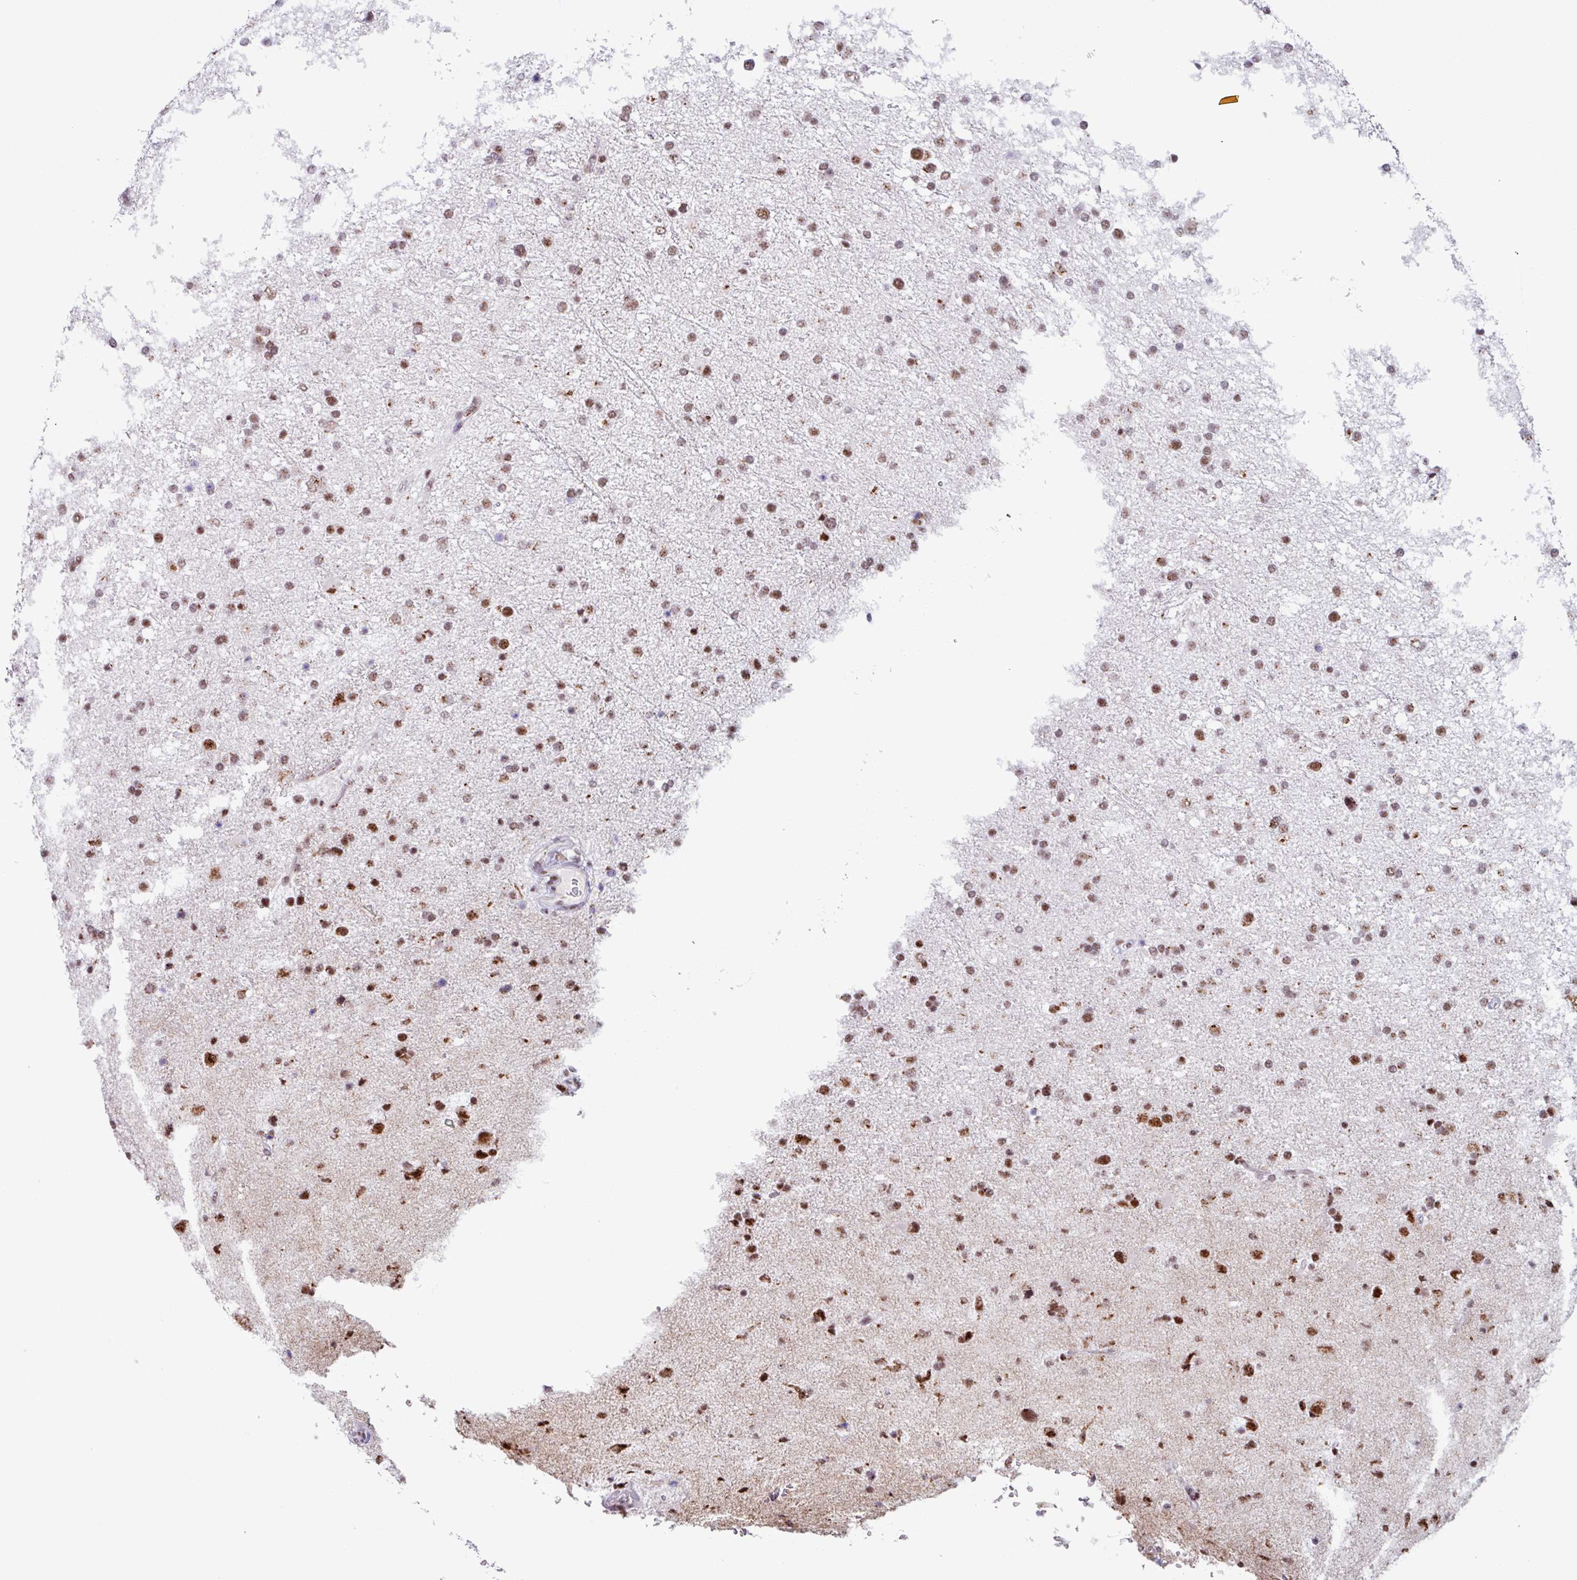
{"staining": {"intensity": "moderate", "quantity": ">75%", "location": "nuclear"}, "tissue": "glioma", "cell_type": "Tumor cells", "image_type": "cancer", "snomed": [{"axis": "morphology", "description": "Glioma, malignant, Low grade"}, {"axis": "topography", "description": "Brain"}], "caption": "This micrograph displays IHC staining of glioma, with medium moderate nuclear positivity in about >75% of tumor cells.", "gene": "PUF60", "patient": {"sex": "female", "age": 32}}